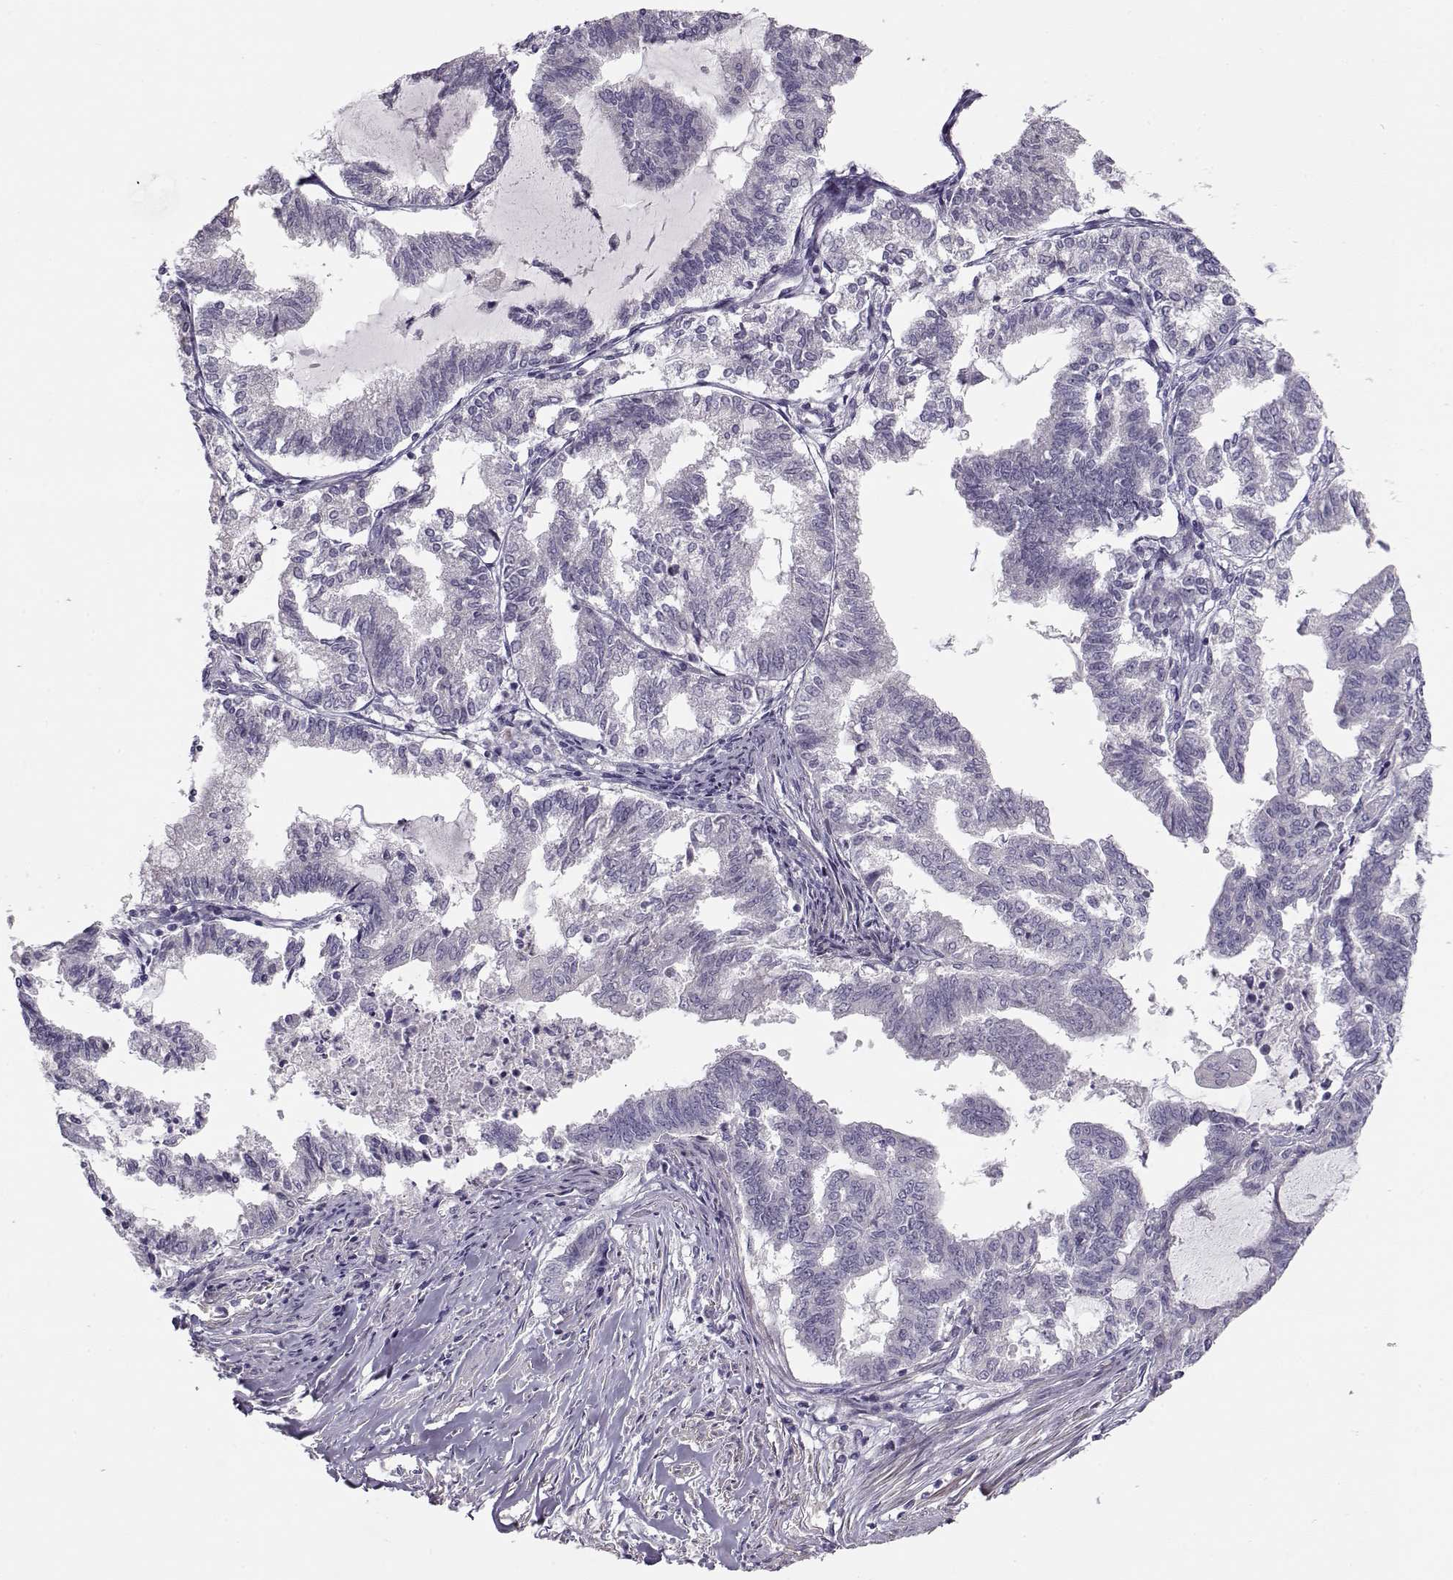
{"staining": {"intensity": "negative", "quantity": "none", "location": "none"}, "tissue": "endometrial cancer", "cell_type": "Tumor cells", "image_type": "cancer", "snomed": [{"axis": "morphology", "description": "Adenocarcinoma, NOS"}, {"axis": "topography", "description": "Endometrium"}], "caption": "Immunohistochemical staining of endometrial cancer (adenocarcinoma) demonstrates no significant positivity in tumor cells.", "gene": "GRK1", "patient": {"sex": "female", "age": 79}}